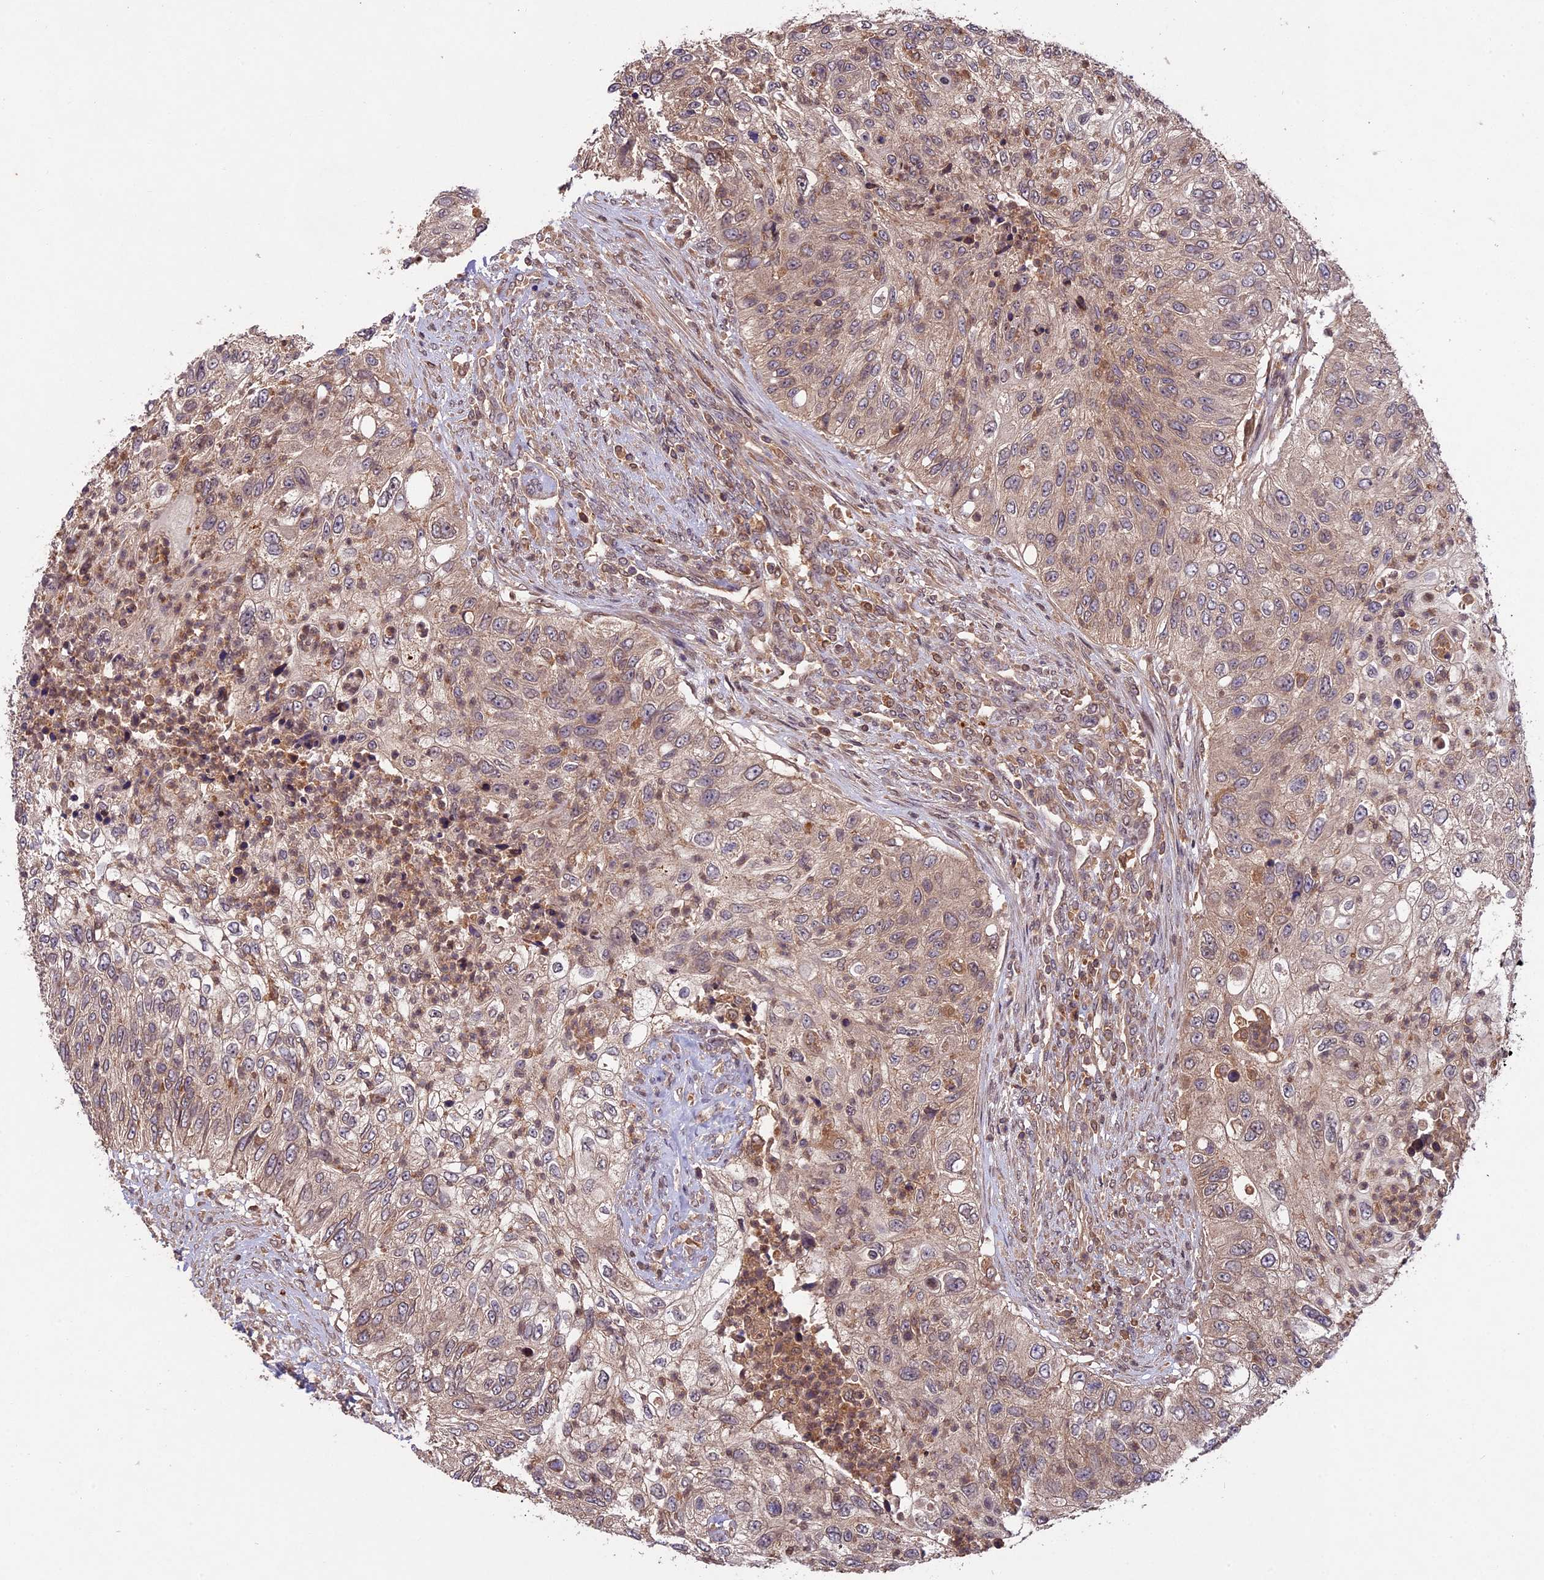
{"staining": {"intensity": "weak", "quantity": "25%-75%", "location": "cytoplasmic/membranous"}, "tissue": "urothelial cancer", "cell_type": "Tumor cells", "image_type": "cancer", "snomed": [{"axis": "morphology", "description": "Urothelial carcinoma, High grade"}, {"axis": "topography", "description": "Urinary bladder"}], "caption": "Protein staining reveals weak cytoplasmic/membranous positivity in about 25%-75% of tumor cells in urothelial cancer. (DAB (3,3'-diaminobenzidine) IHC, brown staining for protein, blue staining for nuclei).", "gene": "CHAC1", "patient": {"sex": "female", "age": 60}}